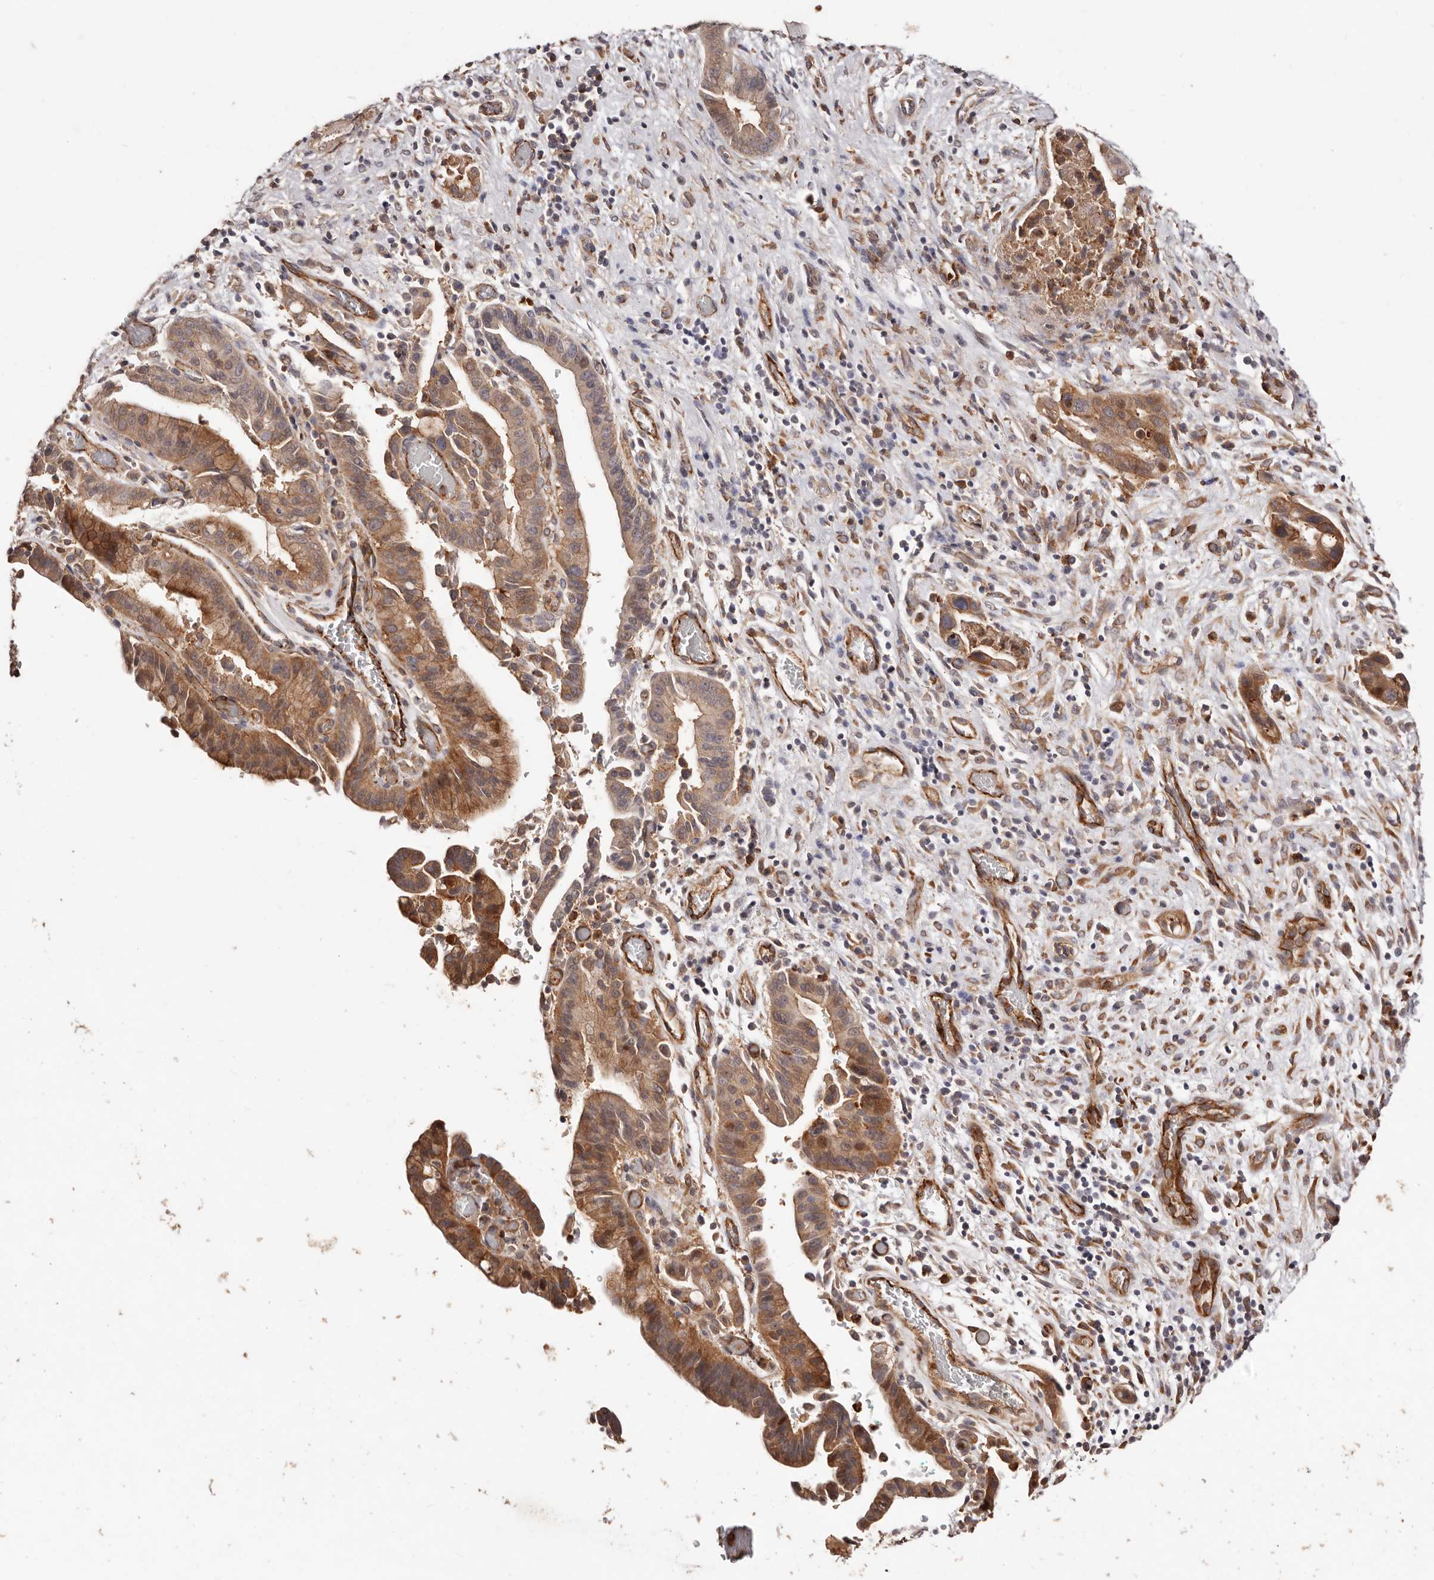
{"staining": {"intensity": "moderate", "quantity": ">75%", "location": "cytoplasmic/membranous"}, "tissue": "liver cancer", "cell_type": "Tumor cells", "image_type": "cancer", "snomed": [{"axis": "morphology", "description": "Cholangiocarcinoma"}, {"axis": "topography", "description": "Liver"}], "caption": "The photomicrograph shows staining of cholangiocarcinoma (liver), revealing moderate cytoplasmic/membranous protein positivity (brown color) within tumor cells. The staining is performed using DAB (3,3'-diaminobenzidine) brown chromogen to label protein expression. The nuclei are counter-stained blue using hematoxylin.", "gene": "CCL14", "patient": {"sex": "female", "age": 54}}